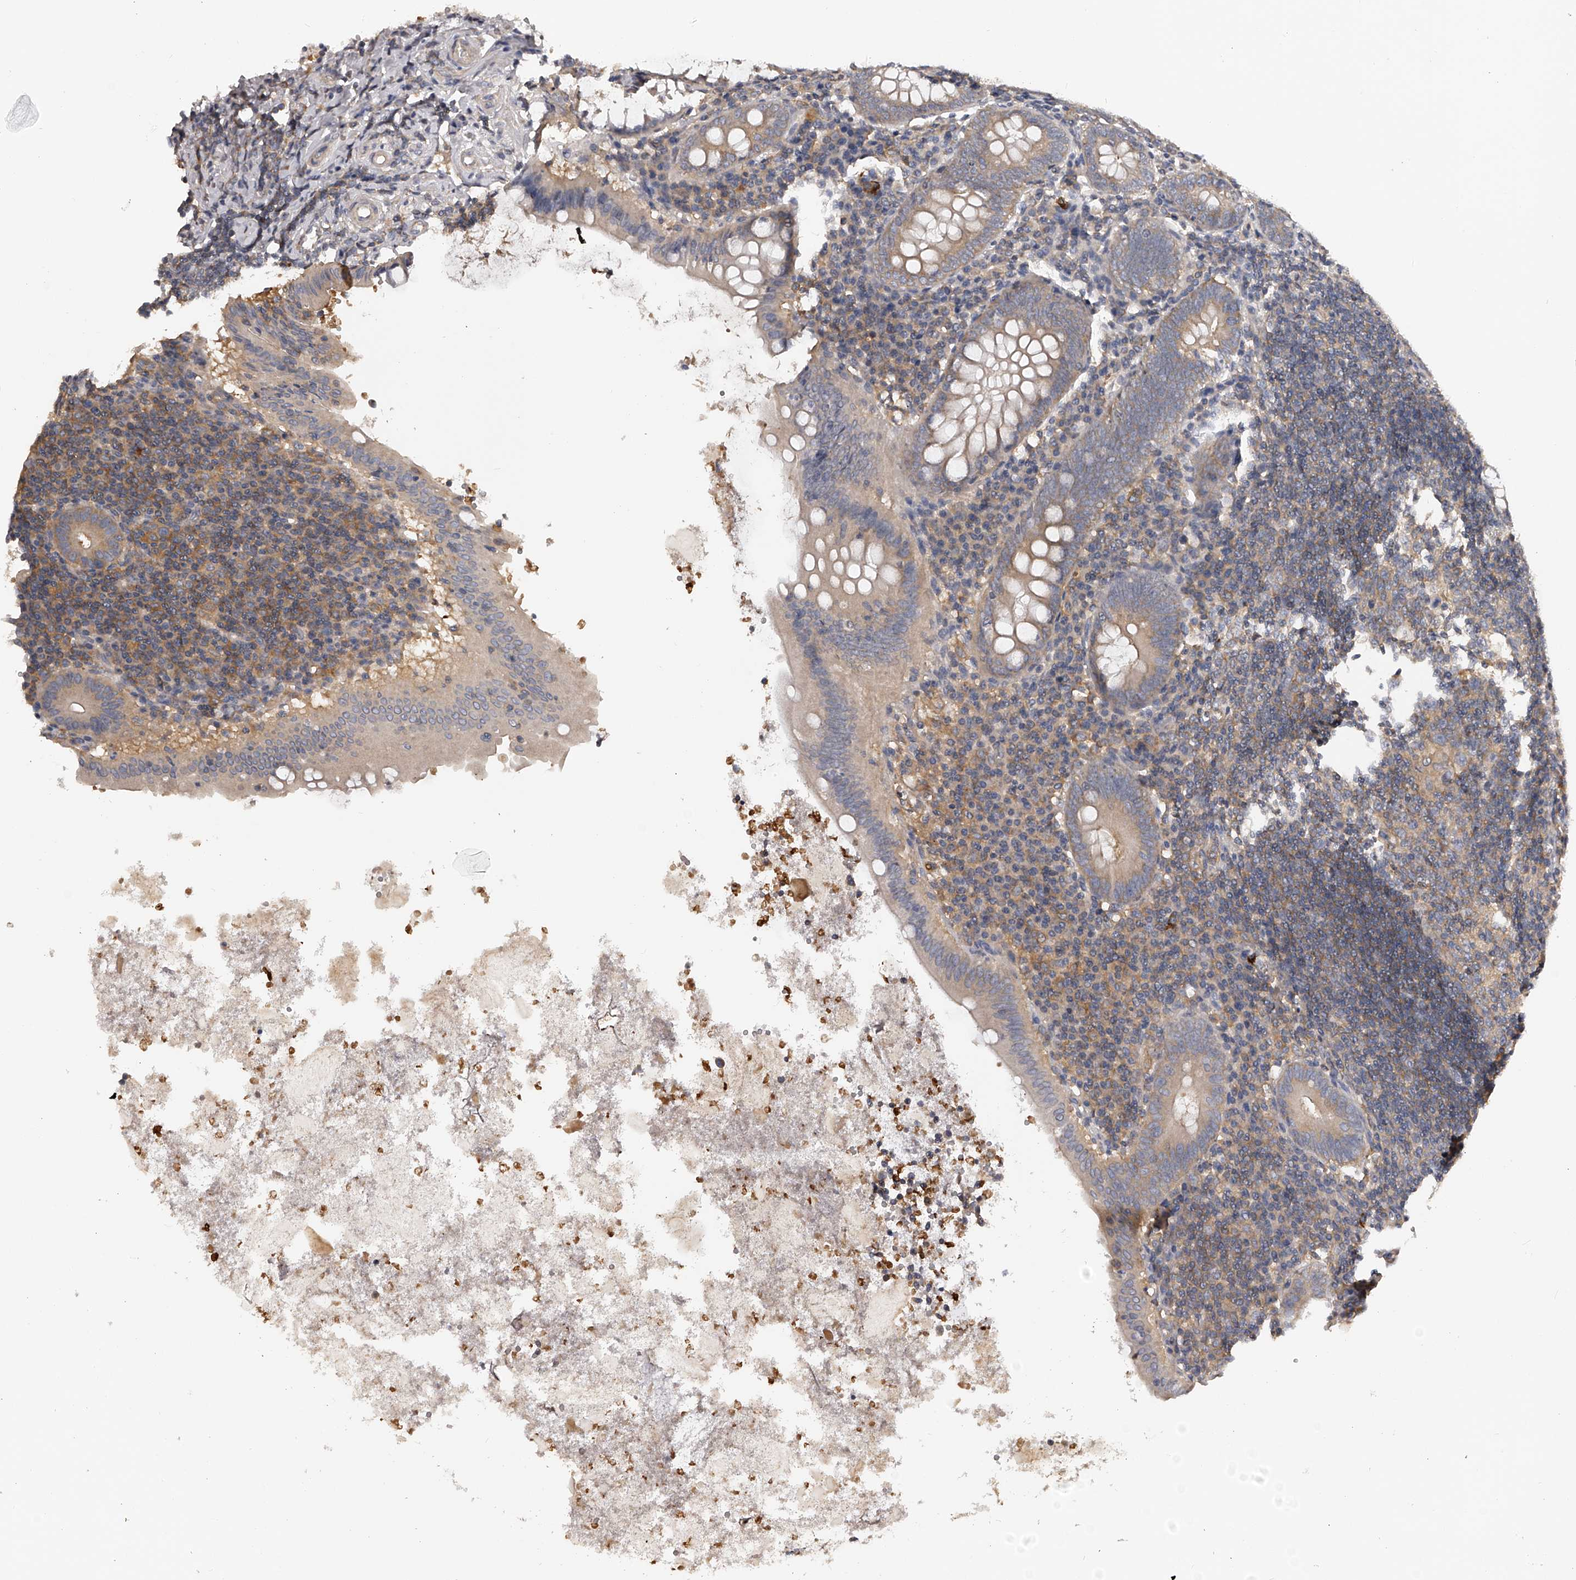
{"staining": {"intensity": "moderate", "quantity": "<25%", "location": "cytoplasmic/membranous"}, "tissue": "appendix", "cell_type": "Glandular cells", "image_type": "normal", "snomed": [{"axis": "morphology", "description": "Normal tissue, NOS"}, {"axis": "topography", "description": "Appendix"}], "caption": "Protein analysis of unremarkable appendix reveals moderate cytoplasmic/membranous positivity in about <25% of glandular cells. (Stains: DAB (3,3'-diaminobenzidine) in brown, nuclei in blue, Microscopy: brightfield microscopy at high magnification).", "gene": "TNN", "patient": {"sex": "female", "age": 54}}